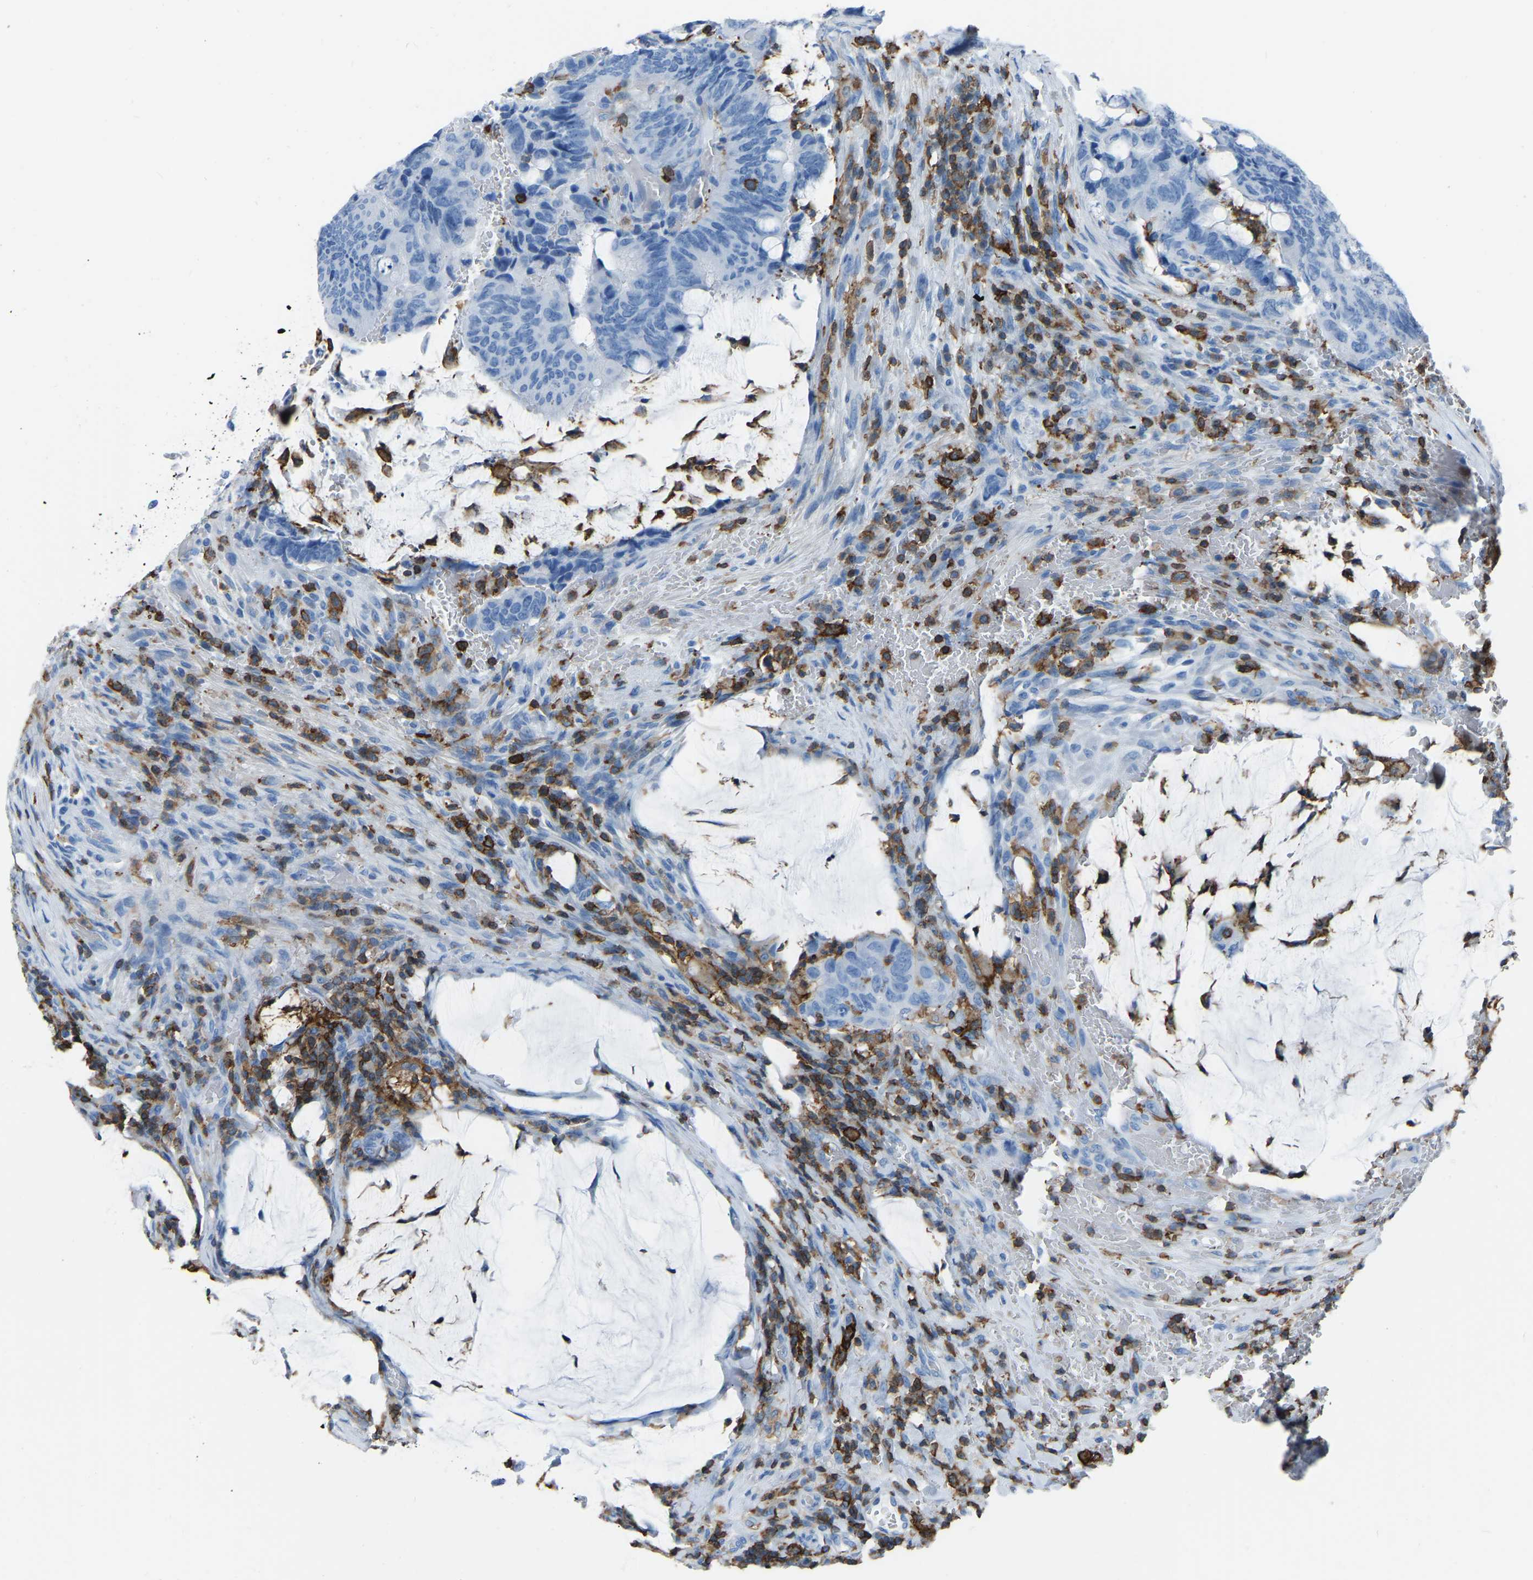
{"staining": {"intensity": "negative", "quantity": "none", "location": "none"}, "tissue": "colorectal cancer", "cell_type": "Tumor cells", "image_type": "cancer", "snomed": [{"axis": "morphology", "description": "Normal tissue, NOS"}, {"axis": "morphology", "description": "Adenocarcinoma, NOS"}, {"axis": "topography", "description": "Rectum"}, {"axis": "topography", "description": "Peripheral nerve tissue"}], "caption": "Immunohistochemical staining of adenocarcinoma (colorectal) shows no significant staining in tumor cells.", "gene": "LSP1", "patient": {"sex": "male", "age": 92}}